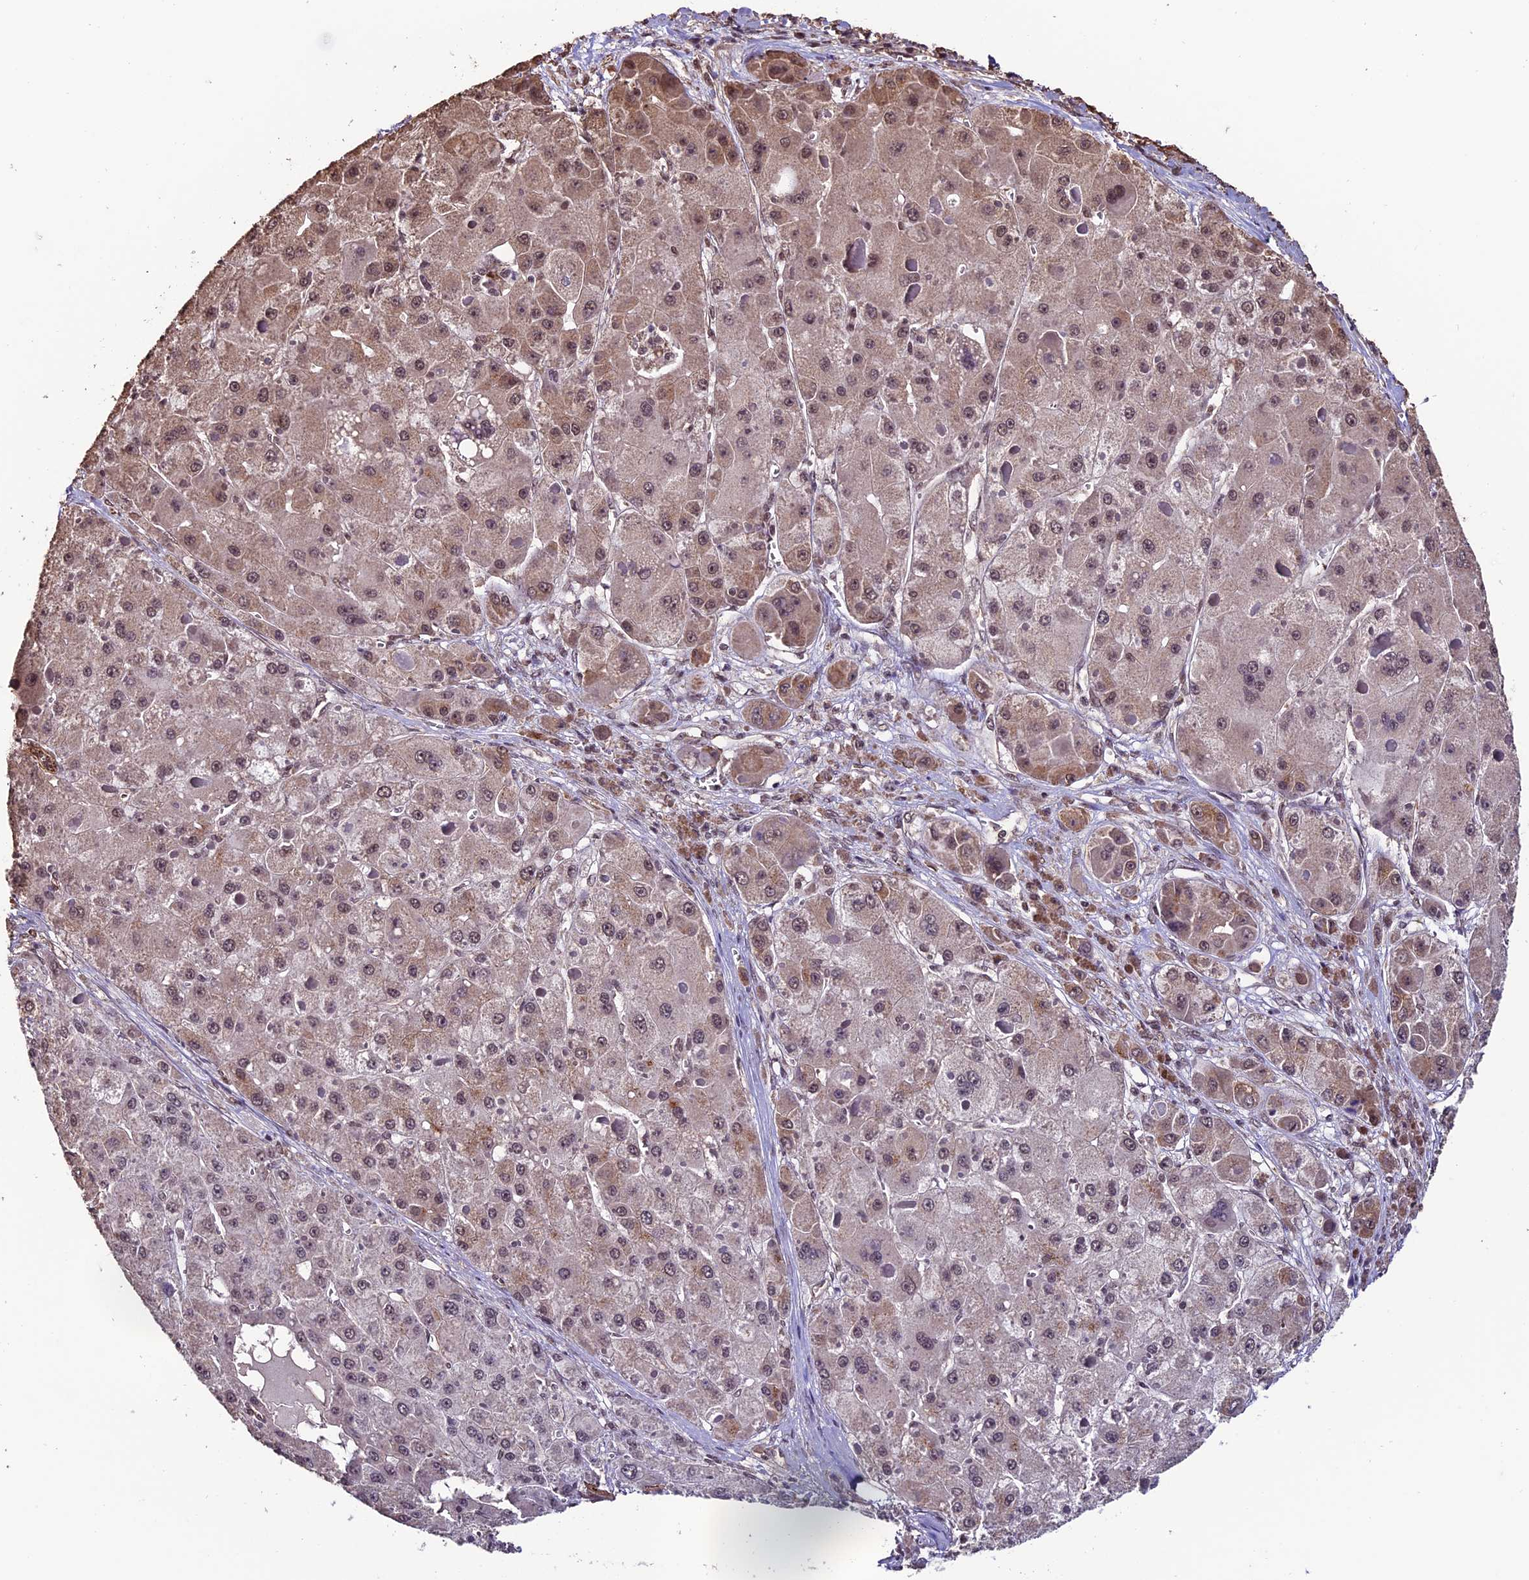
{"staining": {"intensity": "moderate", "quantity": "25%-75%", "location": "cytoplasmic/membranous,nuclear"}, "tissue": "liver cancer", "cell_type": "Tumor cells", "image_type": "cancer", "snomed": [{"axis": "morphology", "description": "Carcinoma, Hepatocellular, NOS"}, {"axis": "topography", "description": "Liver"}], "caption": "The photomicrograph displays immunohistochemical staining of liver hepatocellular carcinoma. There is moderate cytoplasmic/membranous and nuclear positivity is appreciated in approximately 25%-75% of tumor cells.", "gene": "CABIN1", "patient": {"sex": "female", "age": 73}}